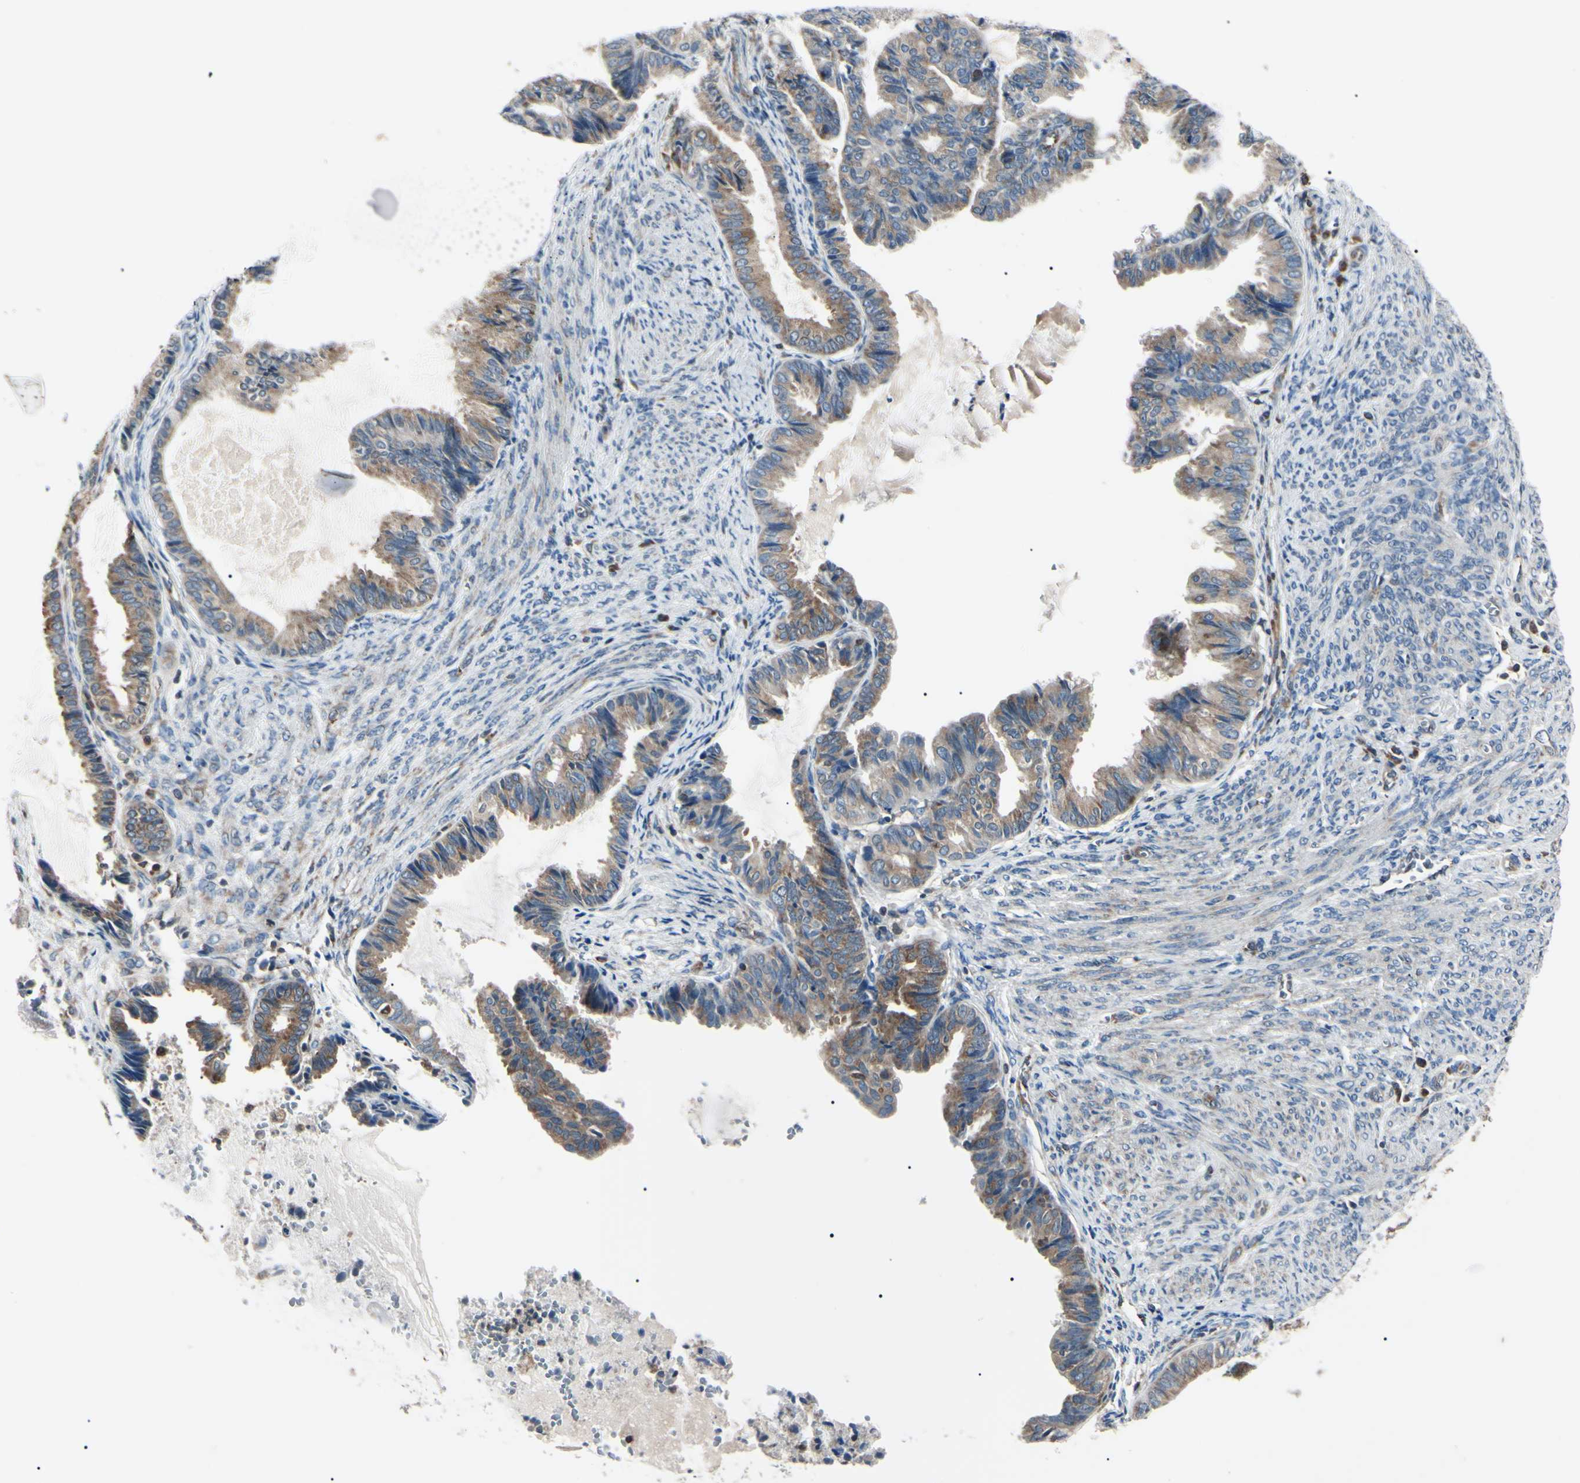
{"staining": {"intensity": "moderate", "quantity": ">75%", "location": "cytoplasmic/membranous"}, "tissue": "endometrial cancer", "cell_type": "Tumor cells", "image_type": "cancer", "snomed": [{"axis": "morphology", "description": "Adenocarcinoma, NOS"}, {"axis": "topography", "description": "Endometrium"}], "caption": "Immunohistochemical staining of human endometrial adenocarcinoma displays medium levels of moderate cytoplasmic/membranous expression in approximately >75% of tumor cells.", "gene": "MAPRE1", "patient": {"sex": "female", "age": 86}}